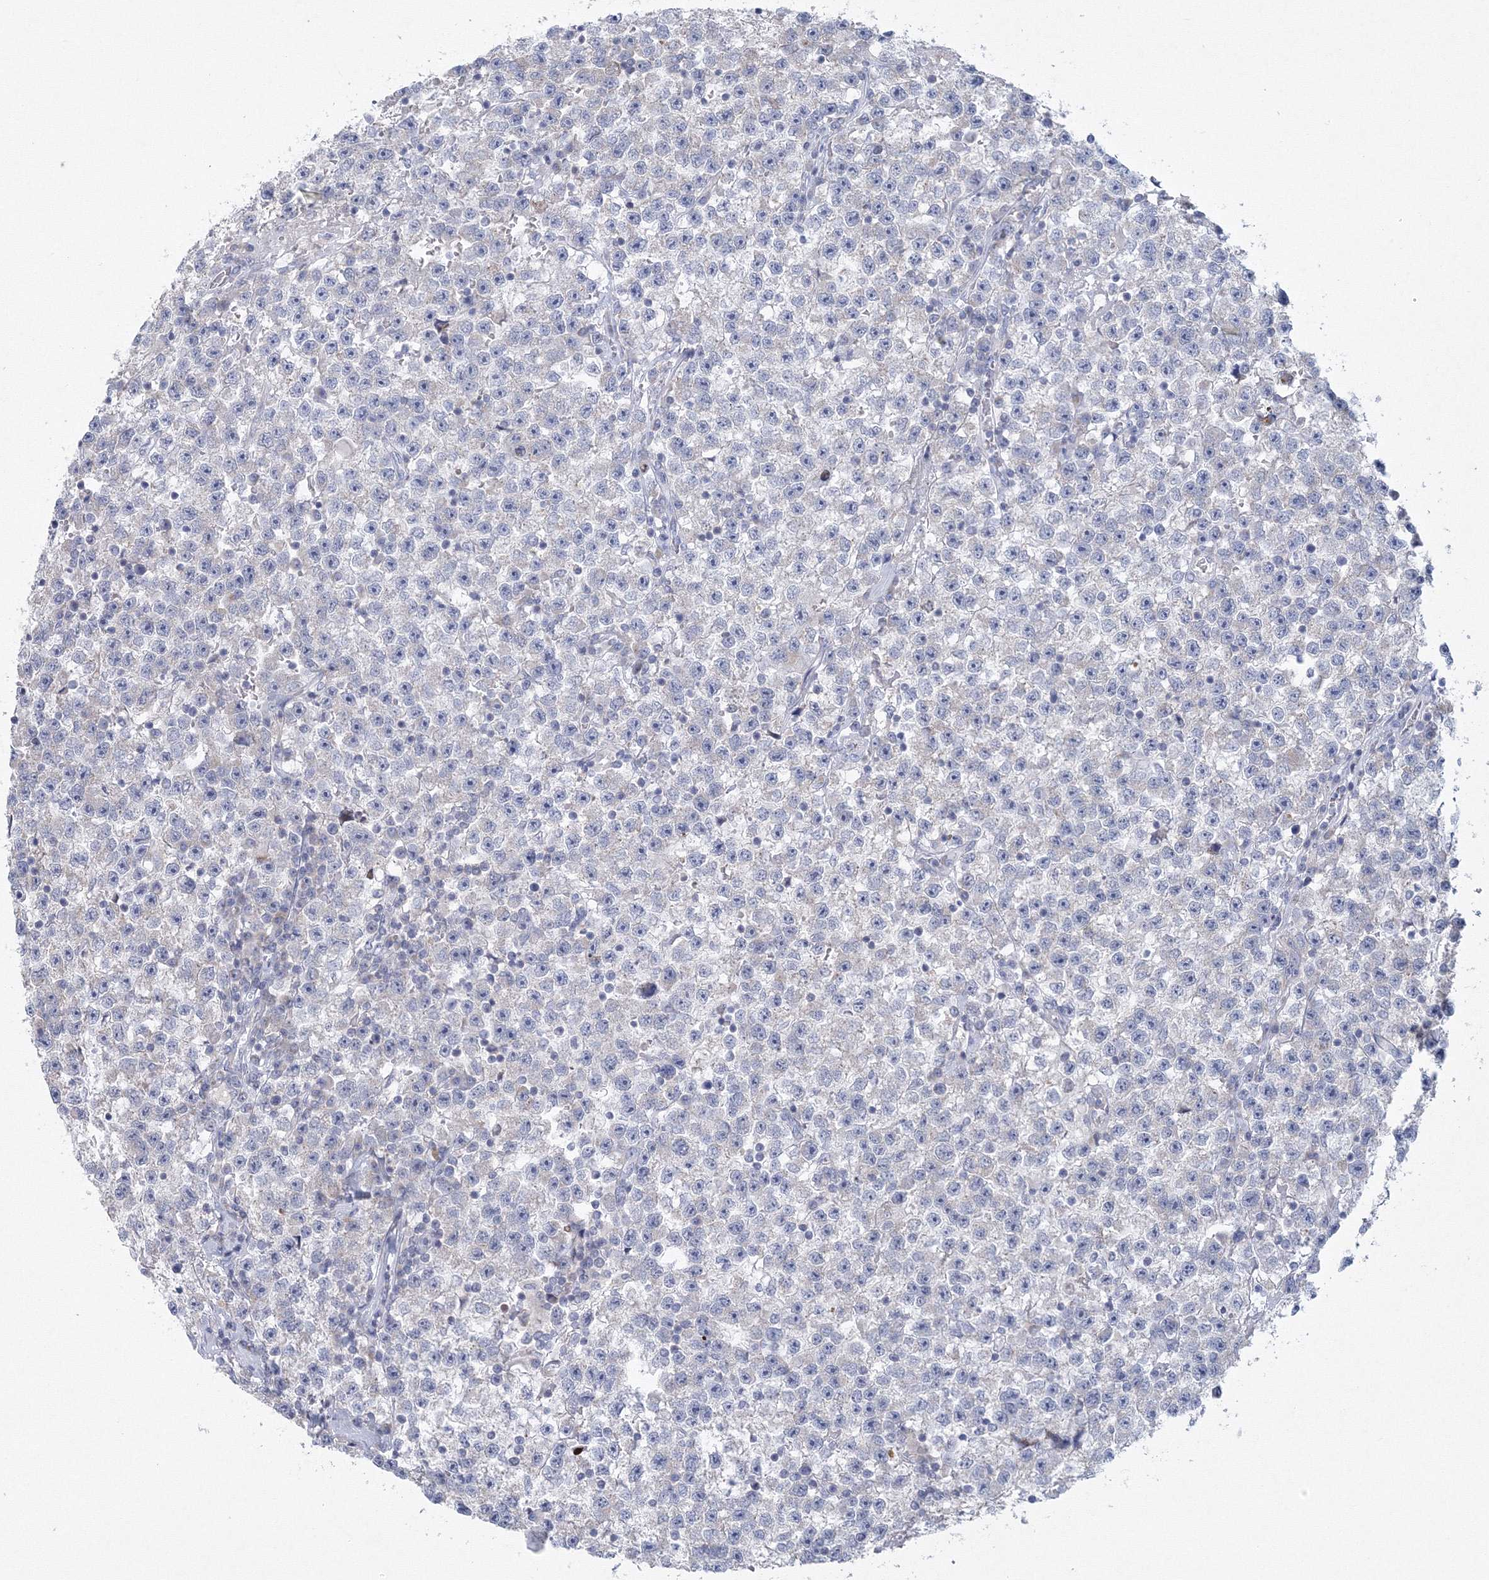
{"staining": {"intensity": "negative", "quantity": "none", "location": "none"}, "tissue": "testis cancer", "cell_type": "Tumor cells", "image_type": "cancer", "snomed": [{"axis": "morphology", "description": "Seminoma, NOS"}, {"axis": "topography", "description": "Testis"}], "caption": "Tumor cells show no significant protein expression in seminoma (testis). The staining is performed using DAB (3,3'-diaminobenzidine) brown chromogen with nuclei counter-stained in using hematoxylin.", "gene": "NIPAL1", "patient": {"sex": "male", "age": 22}}